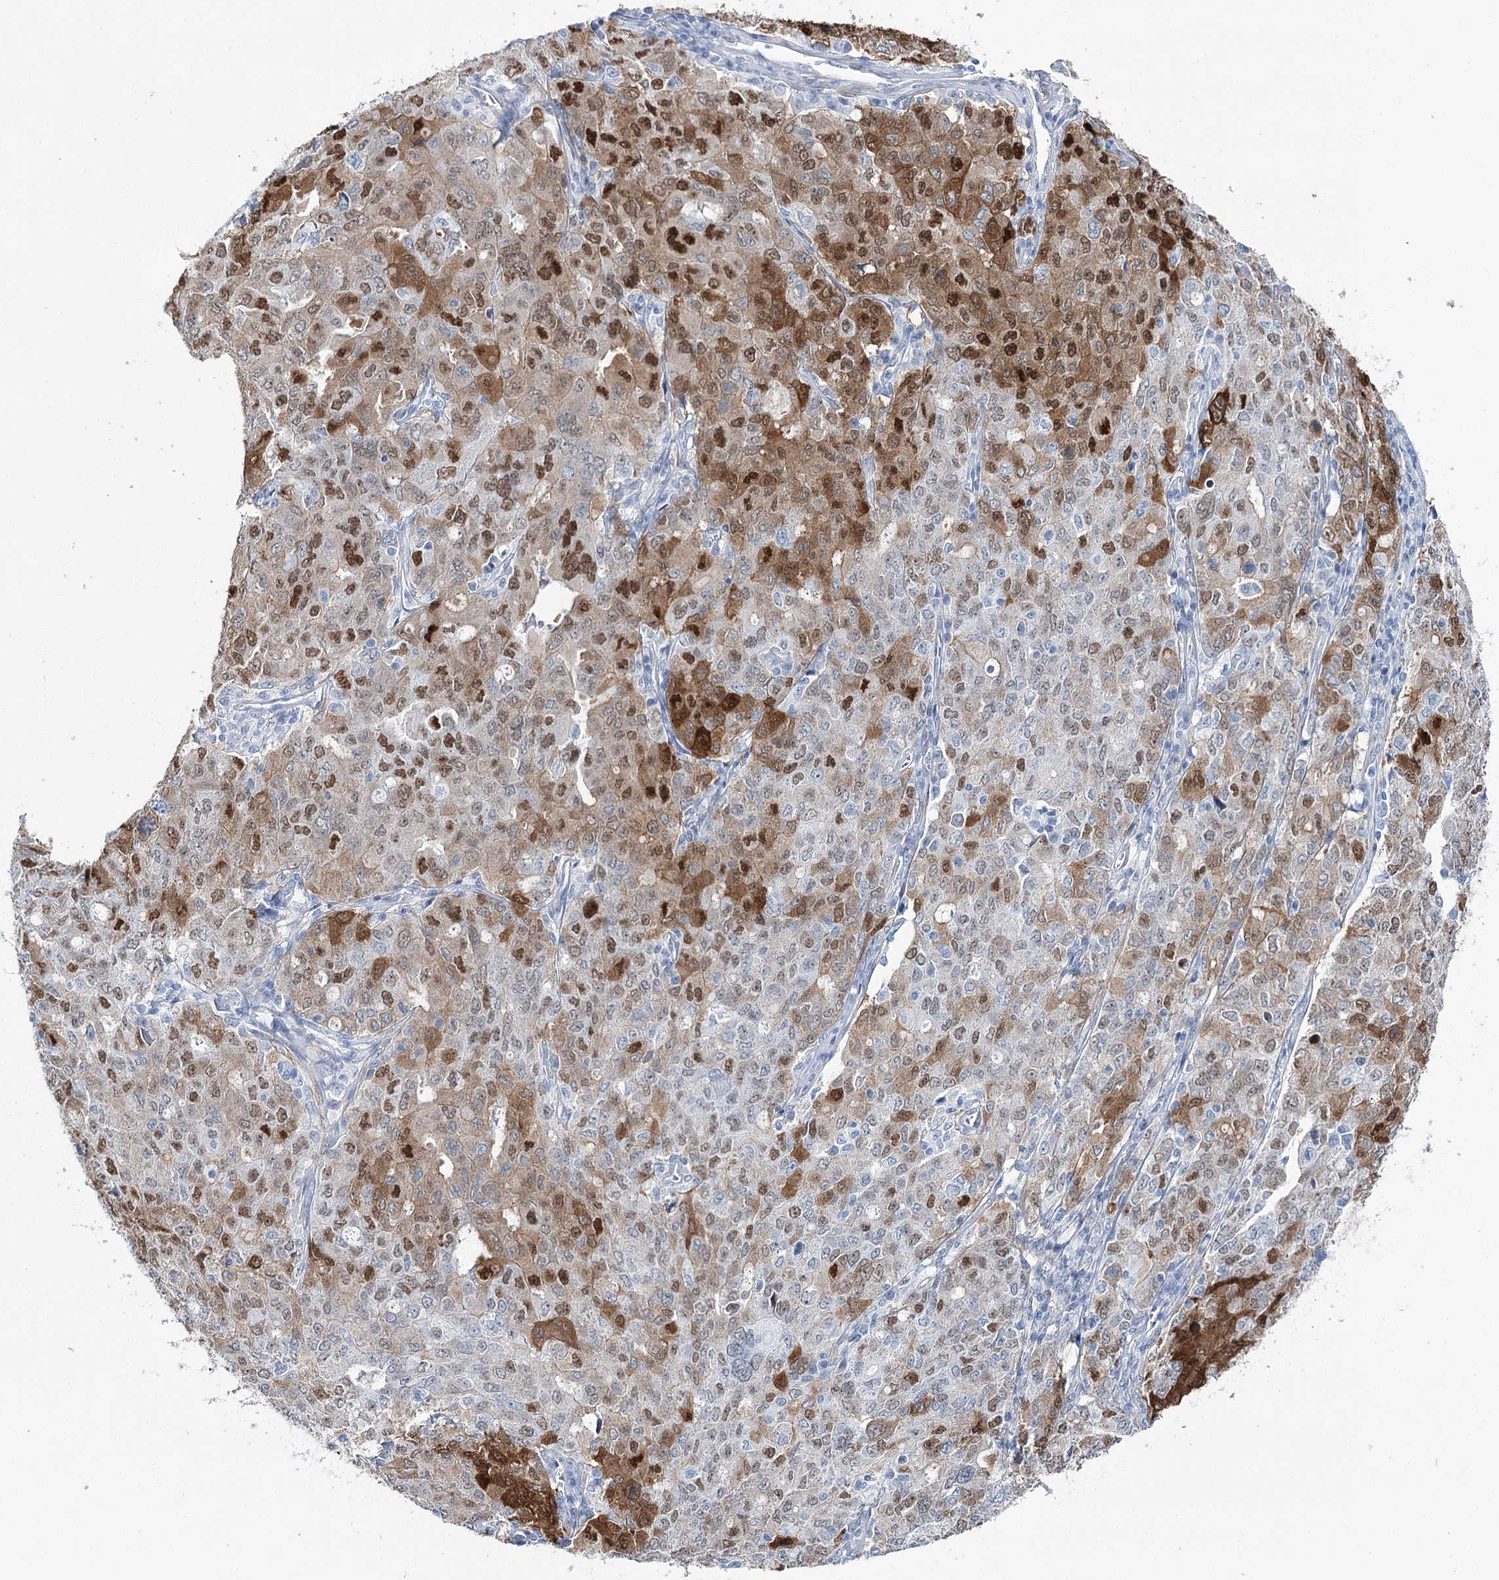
{"staining": {"intensity": "strong", "quantity": "25%-75%", "location": "cytoplasmic/membranous,nuclear"}, "tissue": "ovarian cancer", "cell_type": "Tumor cells", "image_type": "cancer", "snomed": [{"axis": "morphology", "description": "Carcinoma, endometroid"}, {"axis": "topography", "description": "Ovary"}], "caption": "Strong cytoplasmic/membranous and nuclear expression is present in about 25%-75% of tumor cells in ovarian cancer.", "gene": "UGDH", "patient": {"sex": "female", "age": 62}}